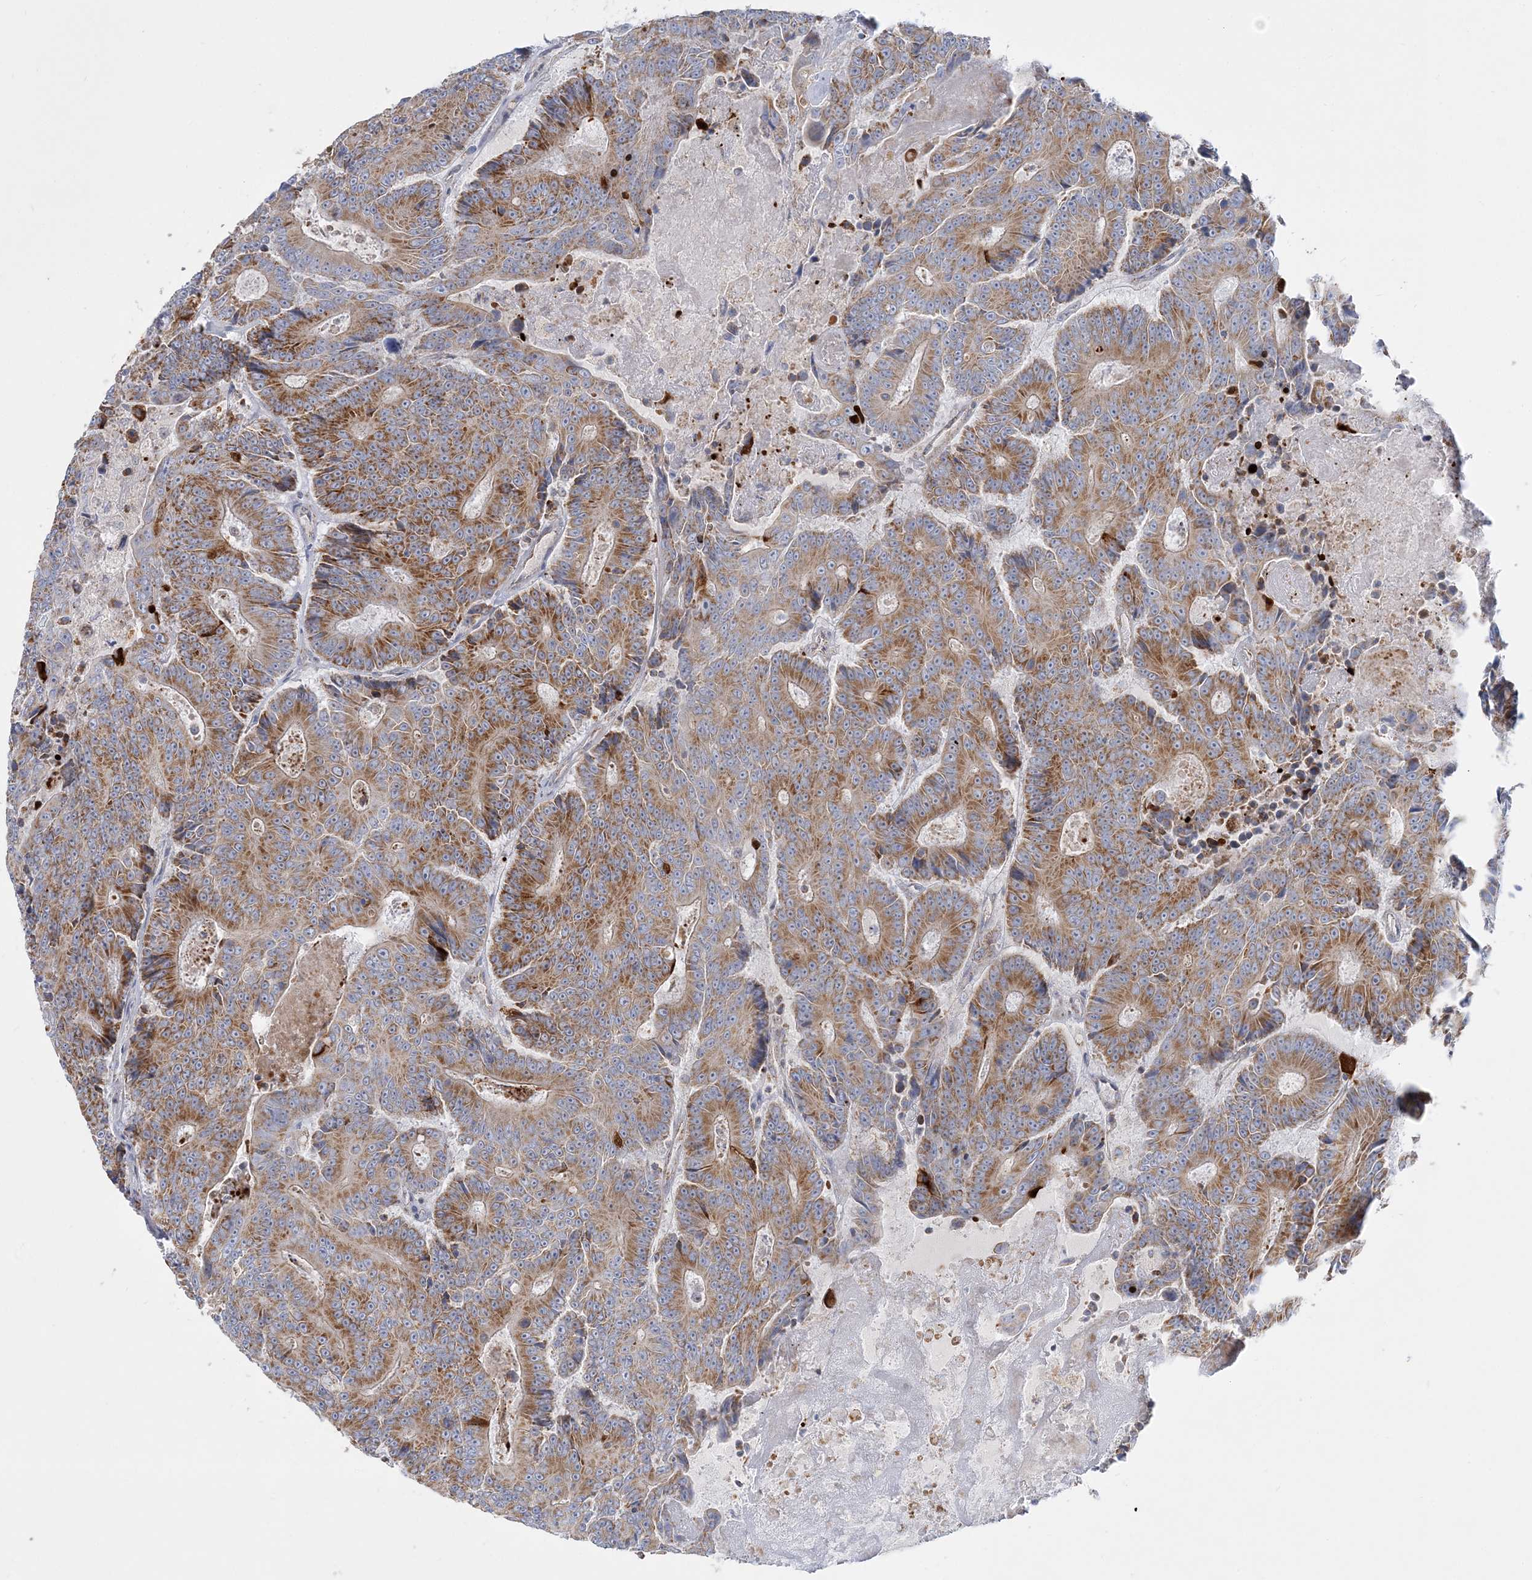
{"staining": {"intensity": "moderate", "quantity": ">75%", "location": "cytoplasmic/membranous"}, "tissue": "colorectal cancer", "cell_type": "Tumor cells", "image_type": "cancer", "snomed": [{"axis": "morphology", "description": "Adenocarcinoma, NOS"}, {"axis": "topography", "description": "Colon"}], "caption": "Human colorectal cancer stained with a protein marker demonstrates moderate staining in tumor cells.", "gene": "TBC1D14", "patient": {"sex": "male", "age": 83}}